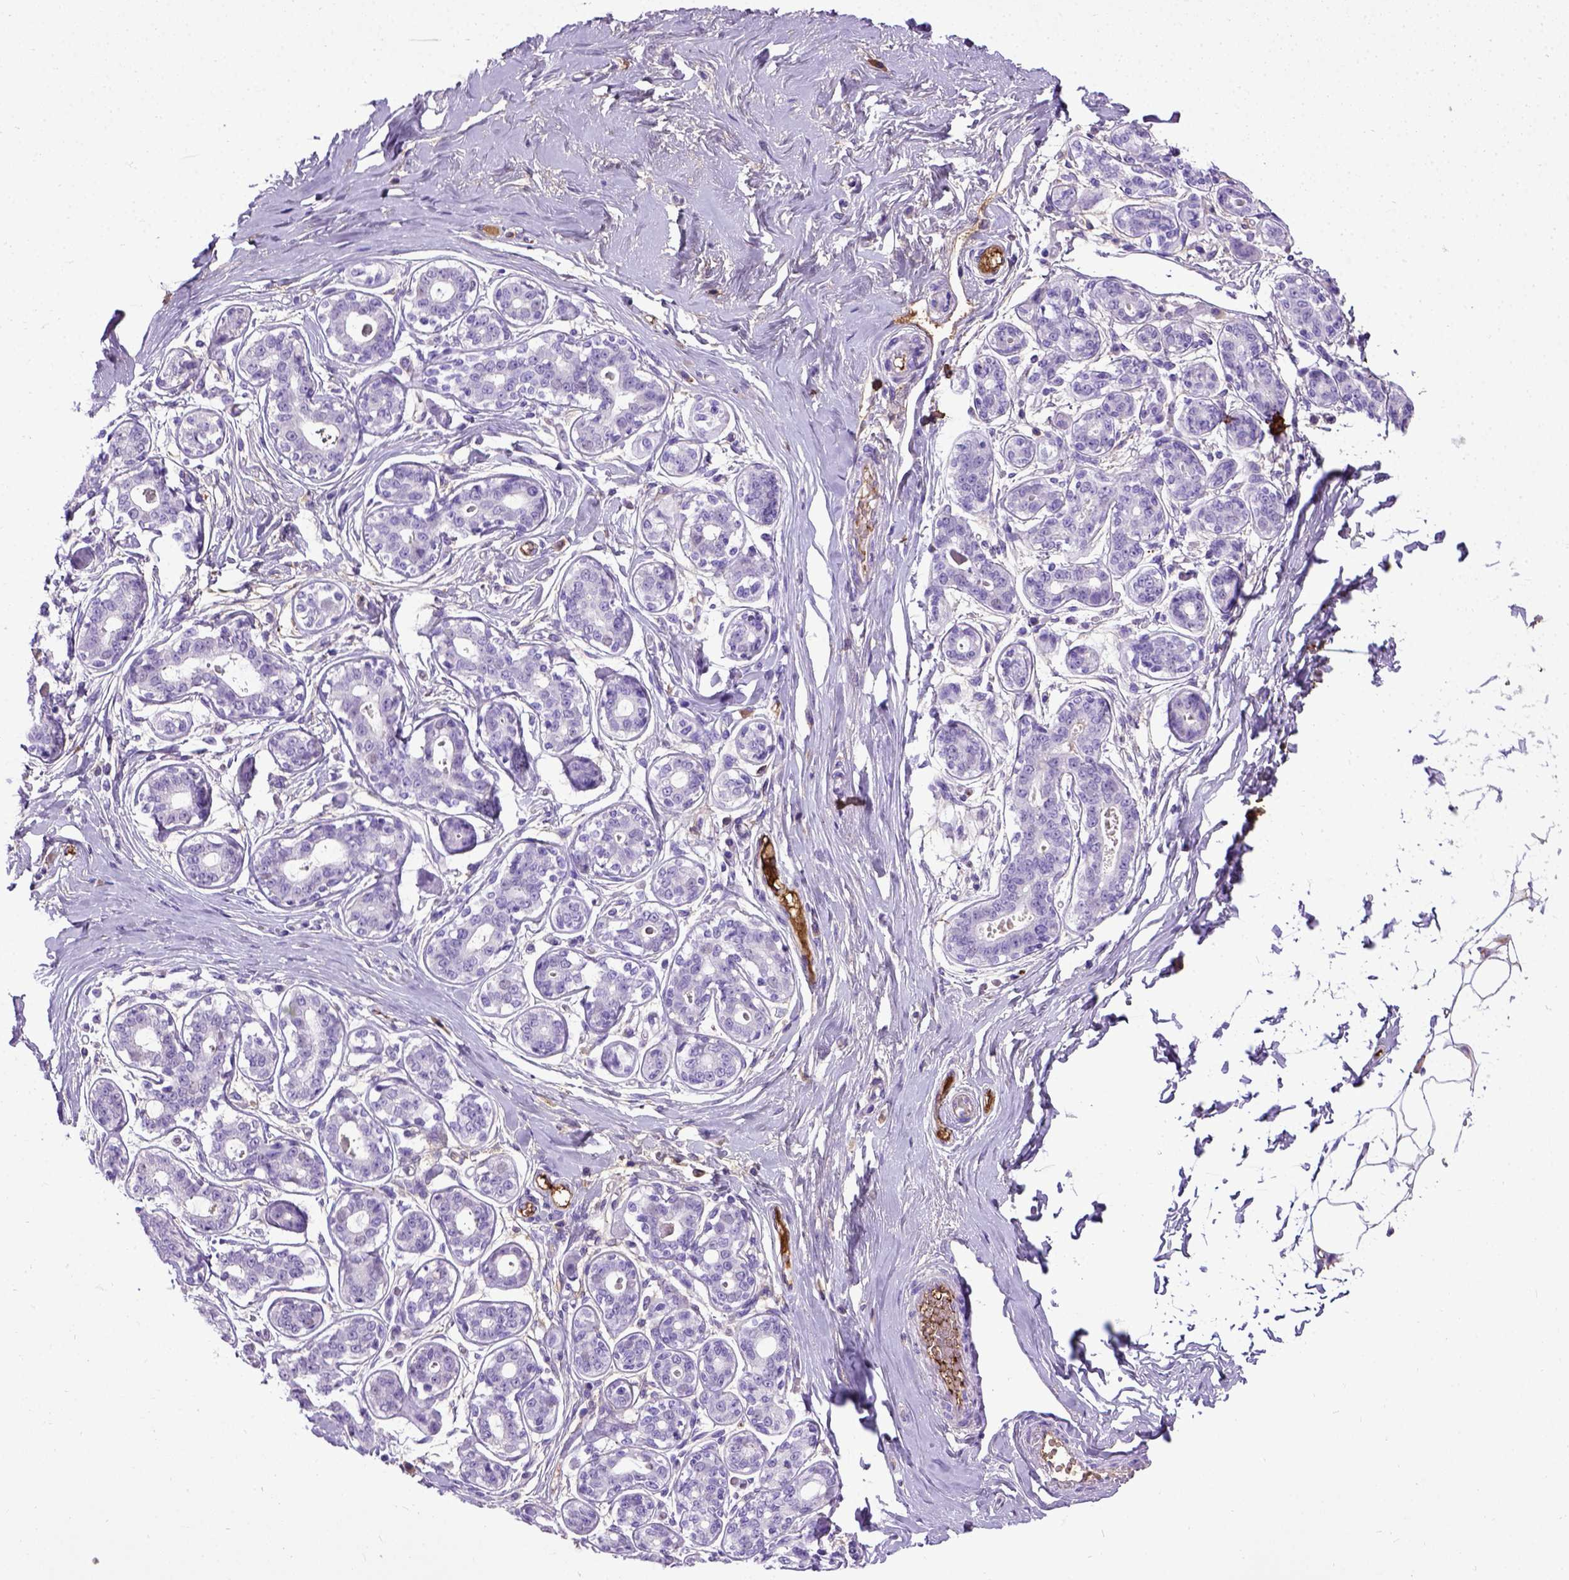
{"staining": {"intensity": "negative", "quantity": "none", "location": "none"}, "tissue": "breast", "cell_type": "Adipocytes", "image_type": "normal", "snomed": [{"axis": "morphology", "description": "Normal tissue, NOS"}, {"axis": "topography", "description": "Skin"}, {"axis": "topography", "description": "Breast"}], "caption": "IHC histopathology image of unremarkable breast: human breast stained with DAB (3,3'-diaminobenzidine) shows no significant protein expression in adipocytes. (DAB (3,3'-diaminobenzidine) IHC, high magnification).", "gene": "ADAMTS8", "patient": {"sex": "female", "age": 43}}